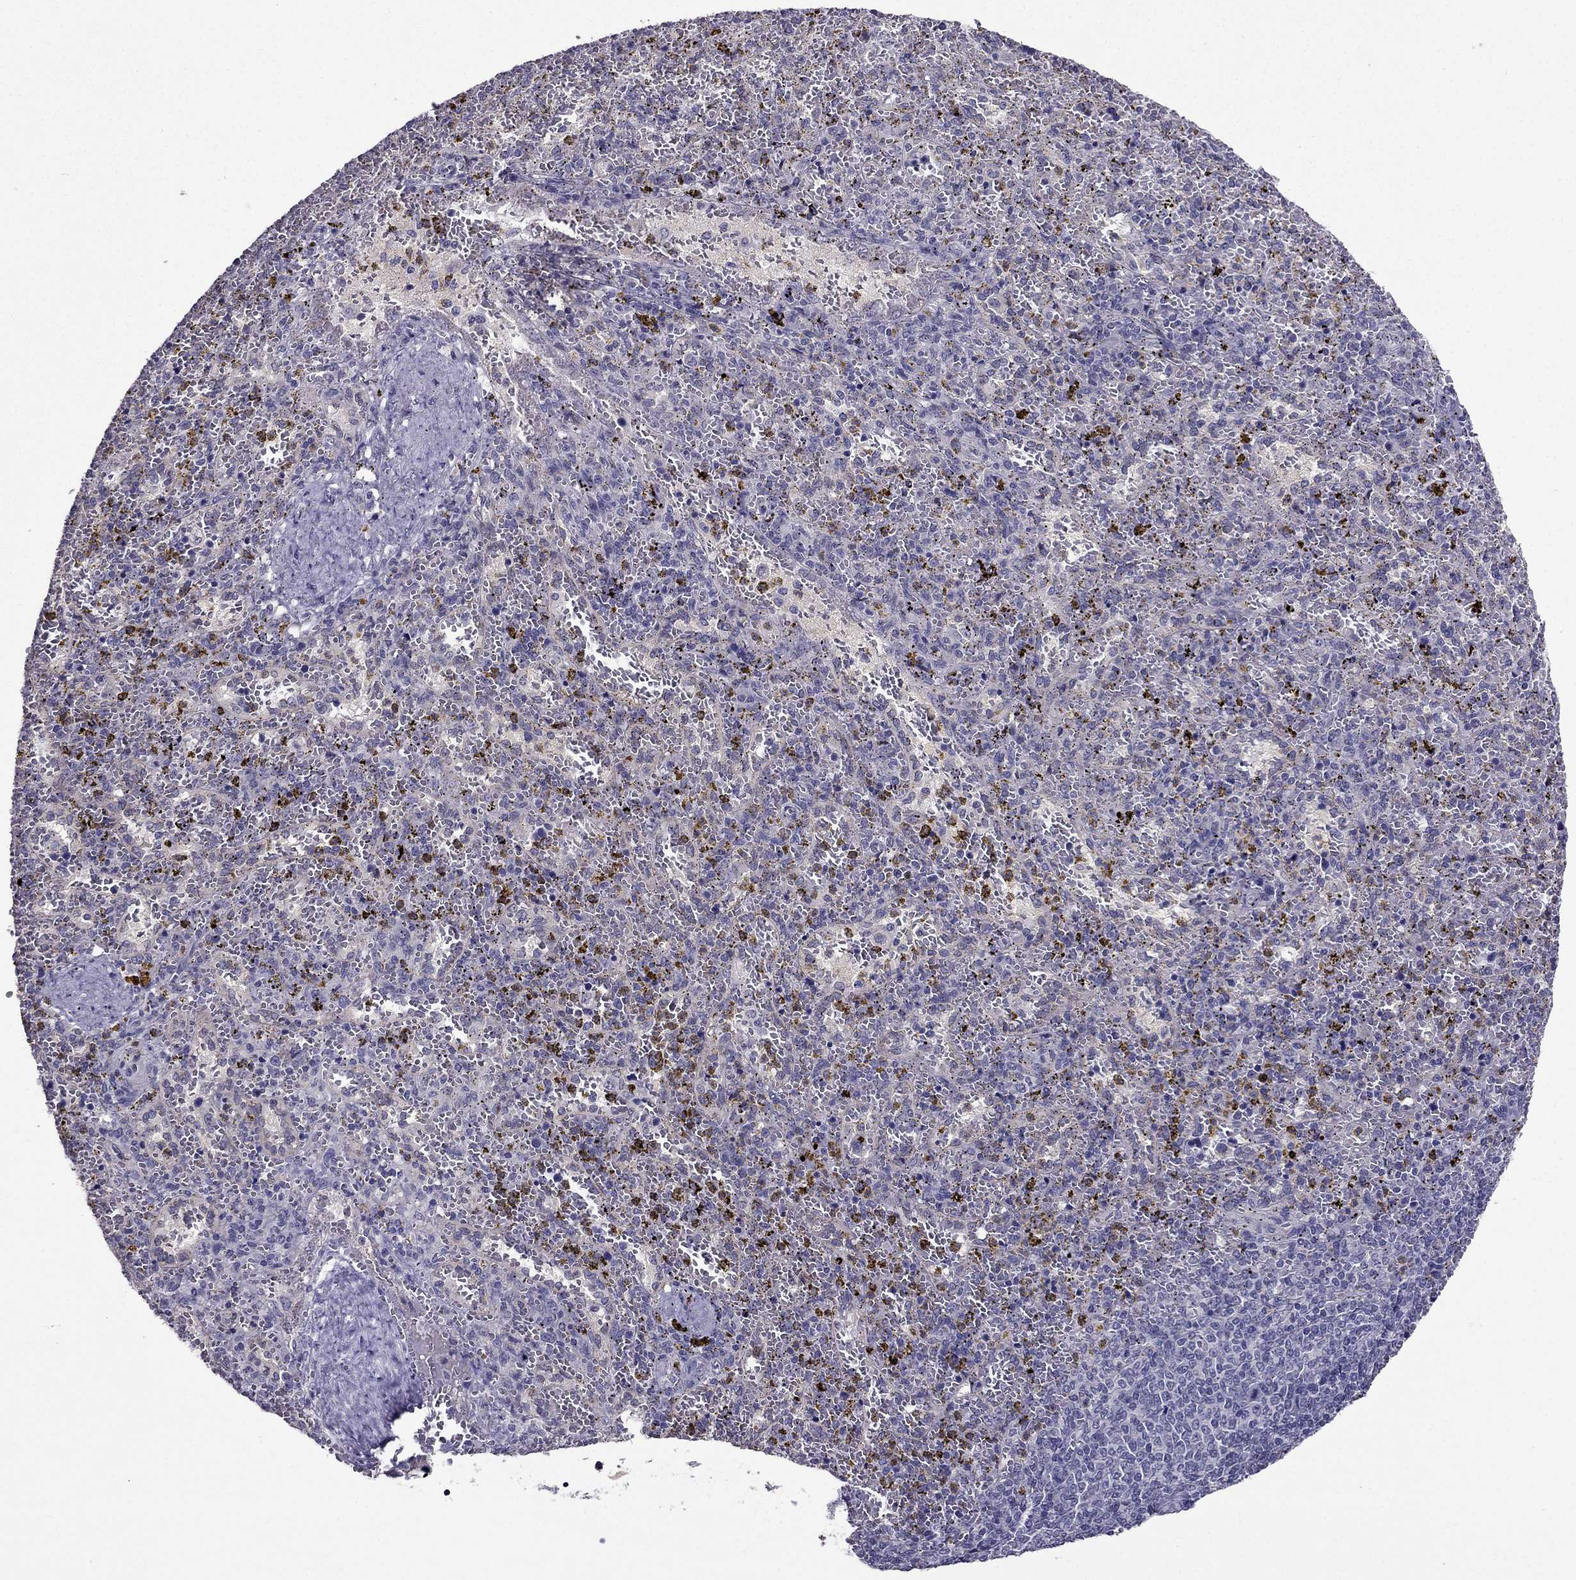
{"staining": {"intensity": "negative", "quantity": "none", "location": "none"}, "tissue": "spleen", "cell_type": "Cells in red pulp", "image_type": "normal", "snomed": [{"axis": "morphology", "description": "Normal tissue, NOS"}, {"axis": "topography", "description": "Spleen"}], "caption": "IHC of unremarkable human spleen exhibits no expression in cells in red pulp. (DAB (3,3'-diaminobenzidine) IHC visualized using brightfield microscopy, high magnification).", "gene": "DUSP15", "patient": {"sex": "female", "age": 50}}